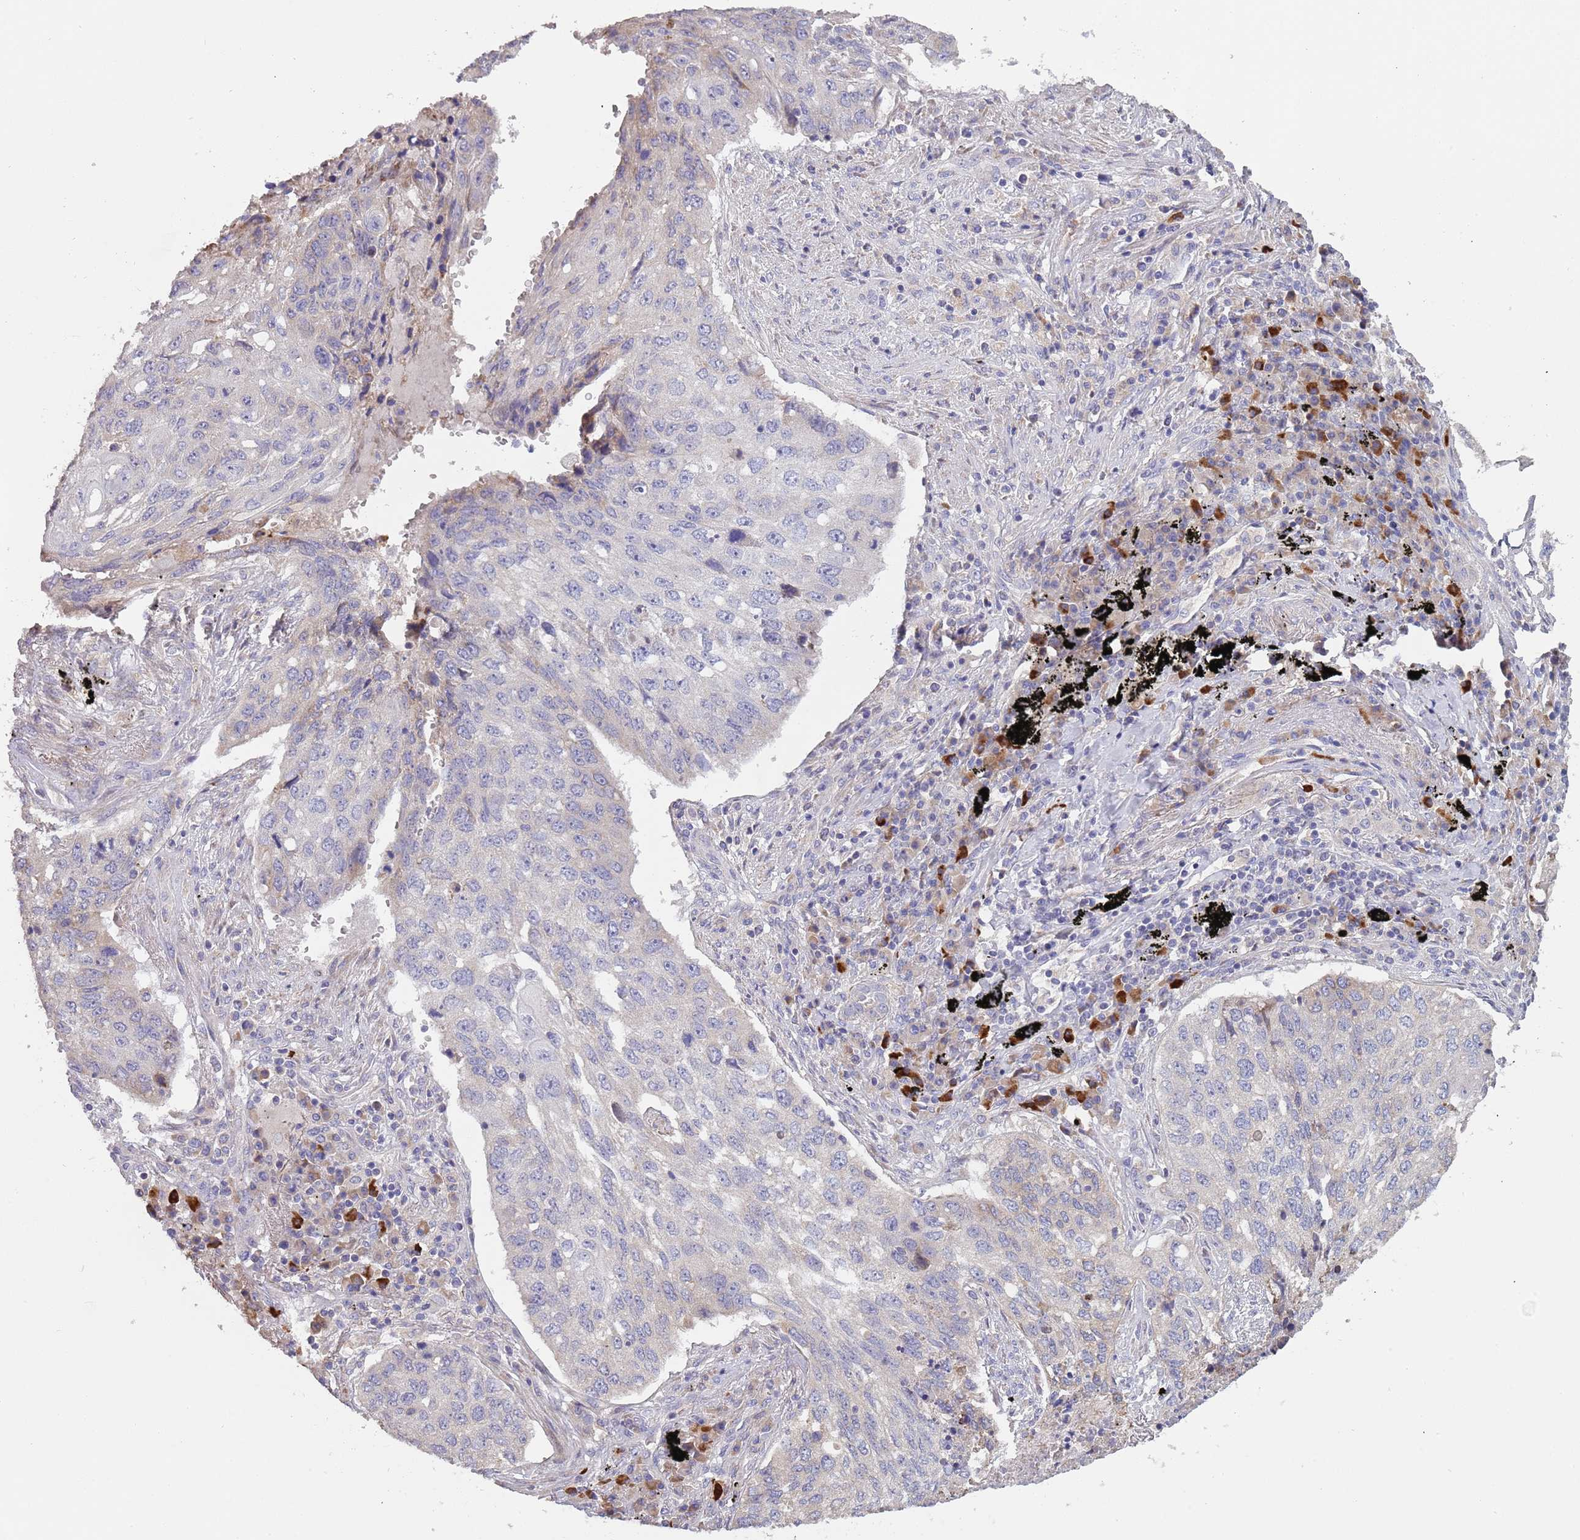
{"staining": {"intensity": "weak", "quantity": "<25%", "location": "cytoplasmic/membranous"}, "tissue": "lung cancer", "cell_type": "Tumor cells", "image_type": "cancer", "snomed": [{"axis": "morphology", "description": "Squamous cell carcinoma, NOS"}, {"axis": "topography", "description": "Lung"}], "caption": "Protein analysis of lung cancer exhibits no significant staining in tumor cells.", "gene": "SUSD1", "patient": {"sex": "female", "age": 63}}